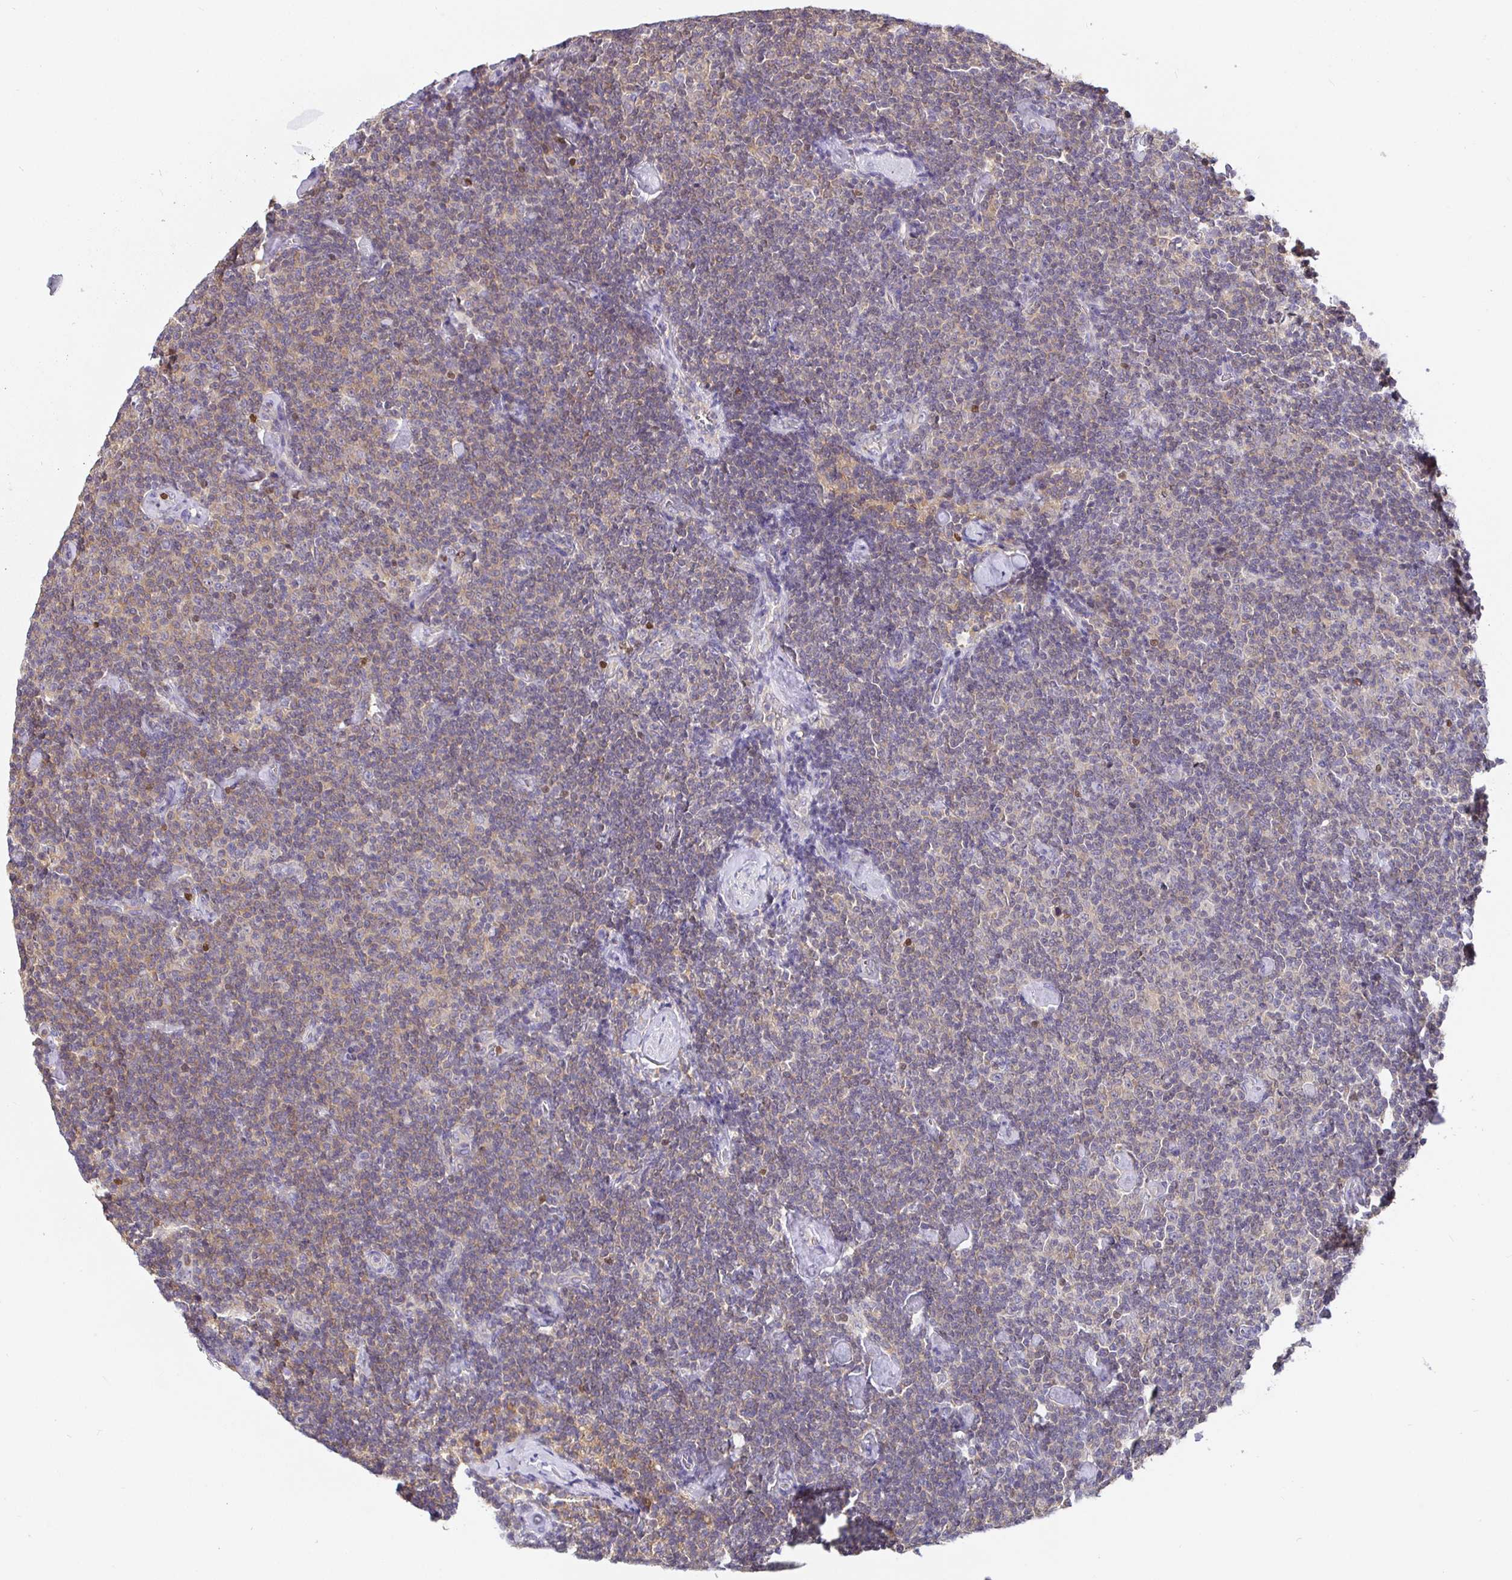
{"staining": {"intensity": "moderate", "quantity": "25%-75%", "location": "cytoplasmic/membranous"}, "tissue": "lymphoma", "cell_type": "Tumor cells", "image_type": "cancer", "snomed": [{"axis": "morphology", "description": "Malignant lymphoma, non-Hodgkin's type, Low grade"}, {"axis": "topography", "description": "Lymph node"}], "caption": "DAB immunohistochemical staining of human malignant lymphoma, non-Hodgkin's type (low-grade) shows moderate cytoplasmic/membranous protein staining in about 25%-75% of tumor cells.", "gene": "SATB1", "patient": {"sex": "male", "age": 81}}